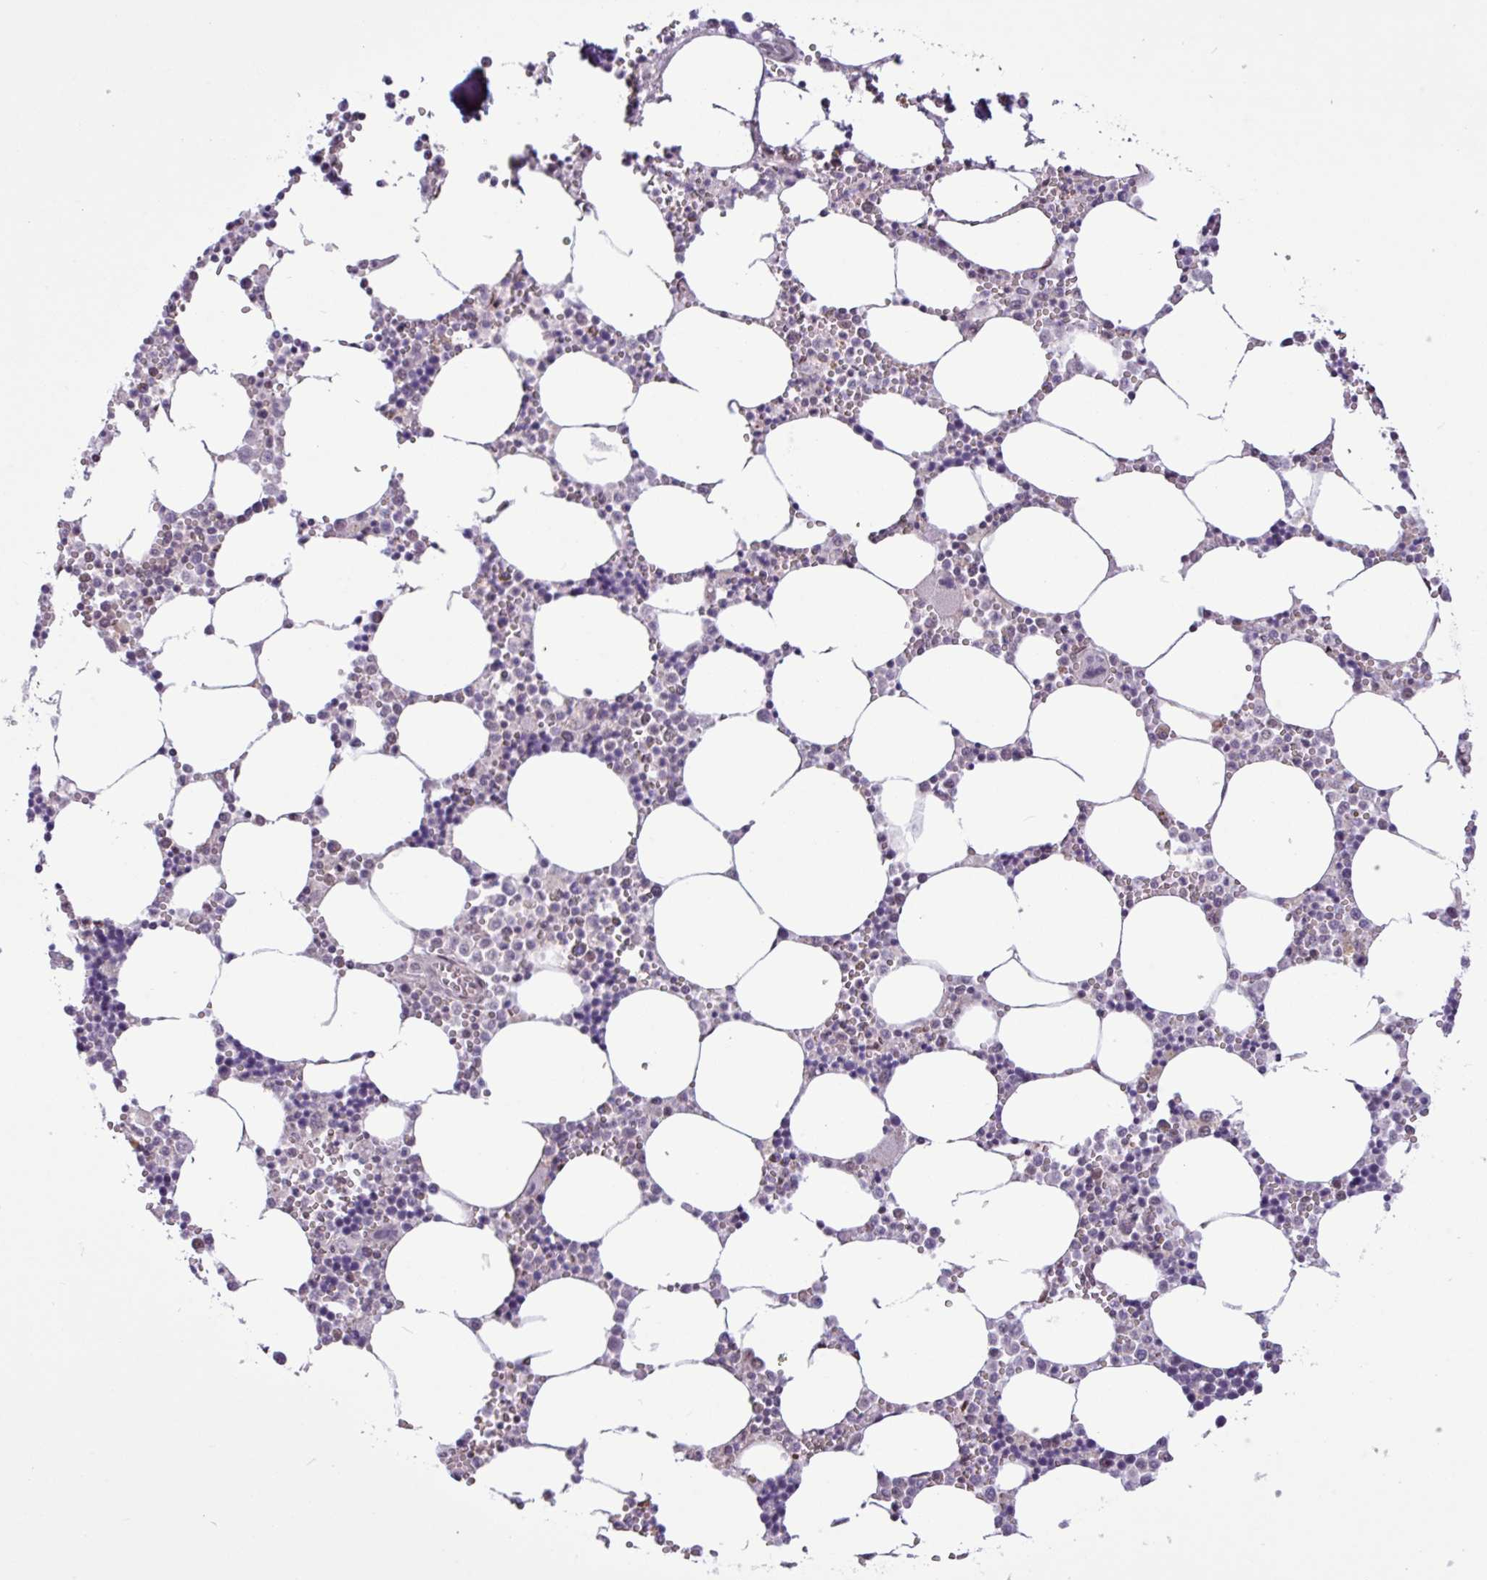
{"staining": {"intensity": "moderate", "quantity": "<25%", "location": "cytoplasmic/membranous,nuclear"}, "tissue": "bone marrow", "cell_type": "Hematopoietic cells", "image_type": "normal", "snomed": [{"axis": "morphology", "description": "Normal tissue, NOS"}, {"axis": "topography", "description": "Bone marrow"}], "caption": "Unremarkable bone marrow displays moderate cytoplasmic/membranous,nuclear positivity in about <25% of hematopoietic cells The staining was performed using DAB (3,3'-diaminobenzidine) to visualize the protein expression in brown, while the nuclei were stained in blue with hematoxylin (Magnification: 20x)..", "gene": "NOTCH2", "patient": {"sex": "male", "age": 54}}